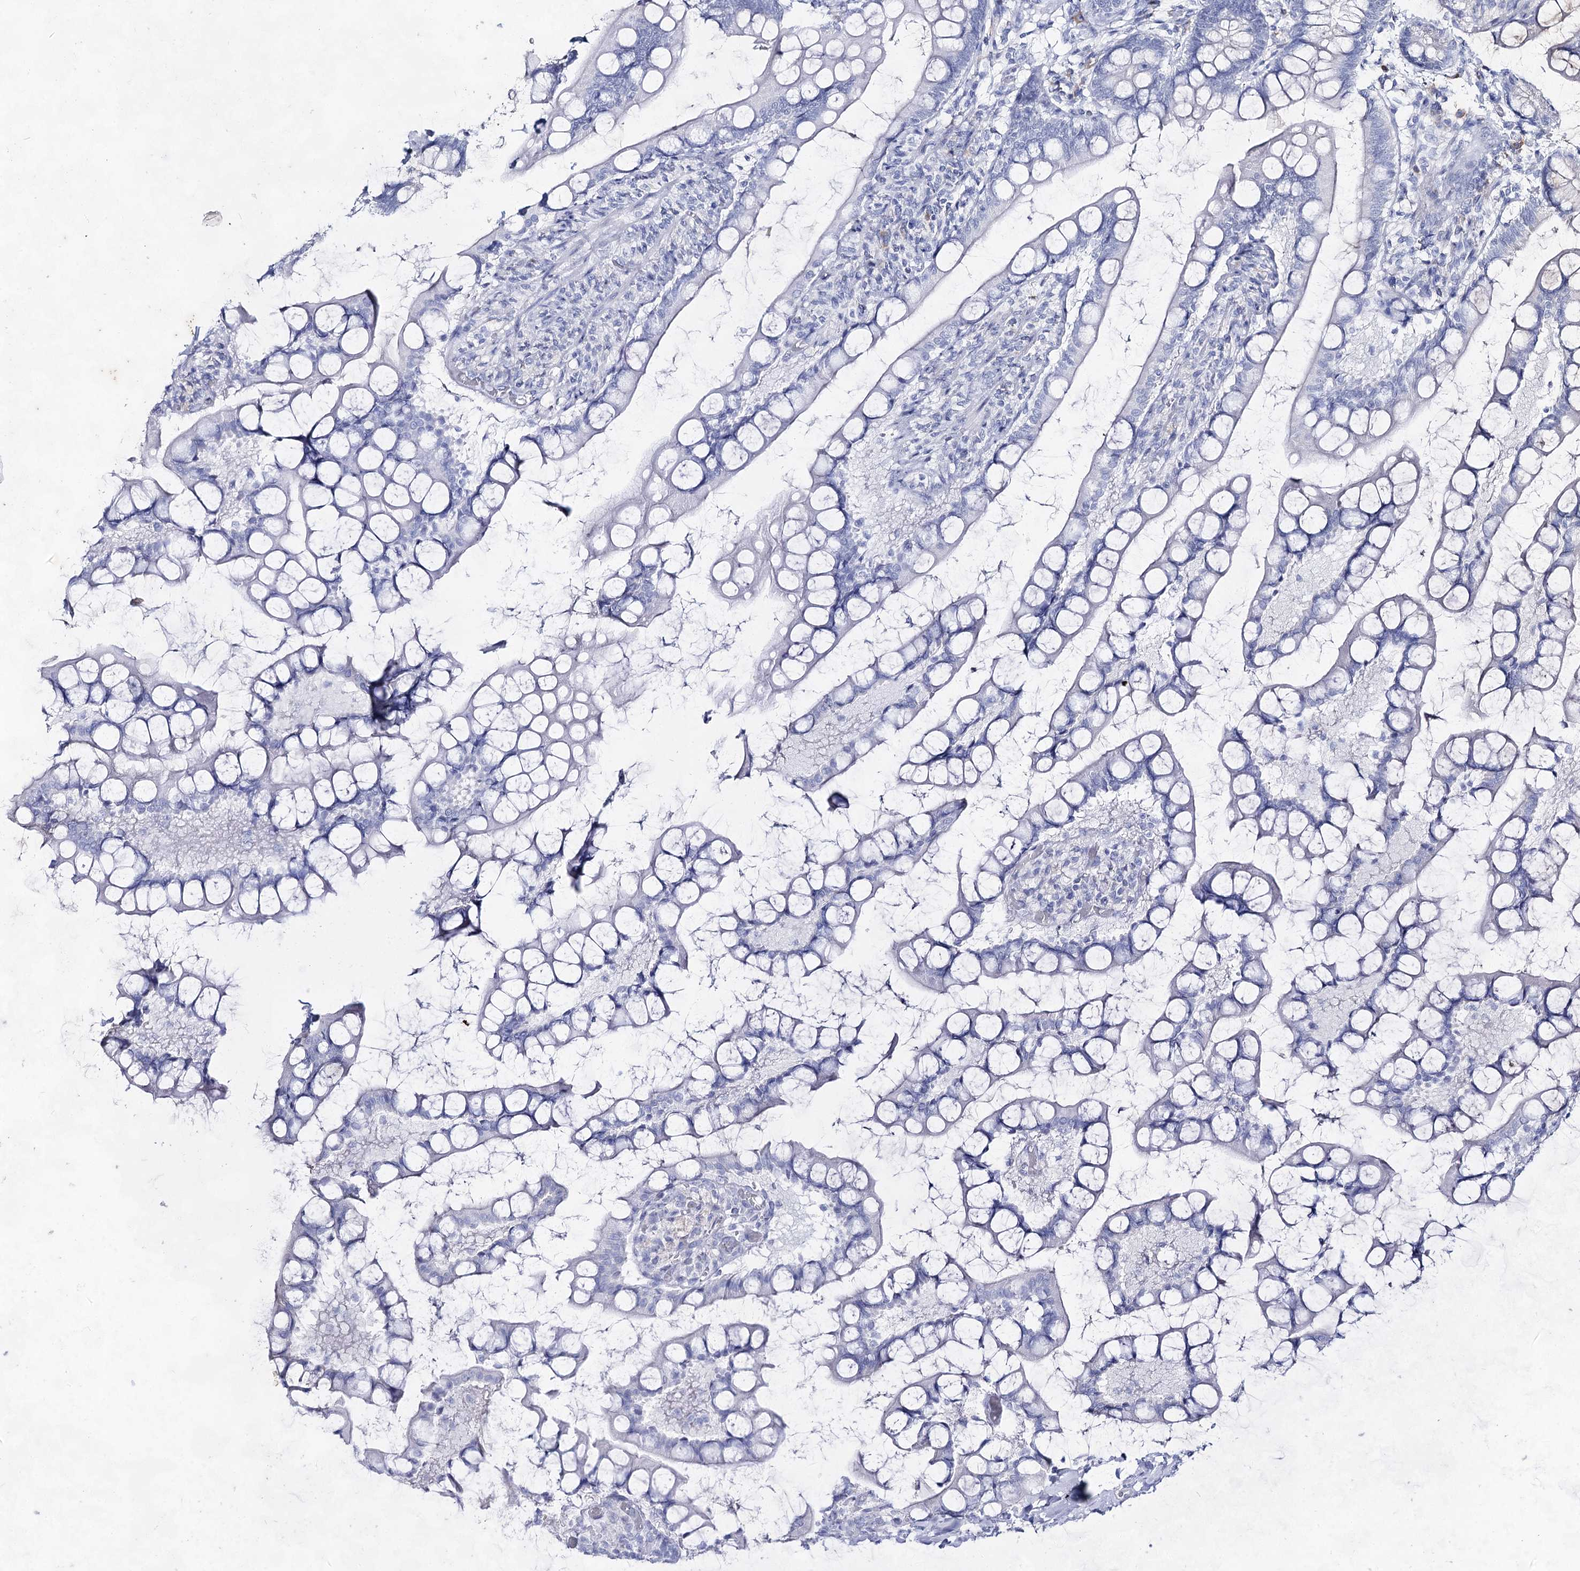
{"staining": {"intensity": "negative", "quantity": "none", "location": "none"}, "tissue": "small intestine", "cell_type": "Glandular cells", "image_type": "normal", "snomed": [{"axis": "morphology", "description": "Normal tissue, NOS"}, {"axis": "topography", "description": "Small intestine"}], "caption": "Glandular cells are negative for brown protein staining in unremarkable small intestine. (Stains: DAB IHC with hematoxylin counter stain, Microscopy: brightfield microscopy at high magnification).", "gene": "ACRV1", "patient": {"sex": "male", "age": 52}}